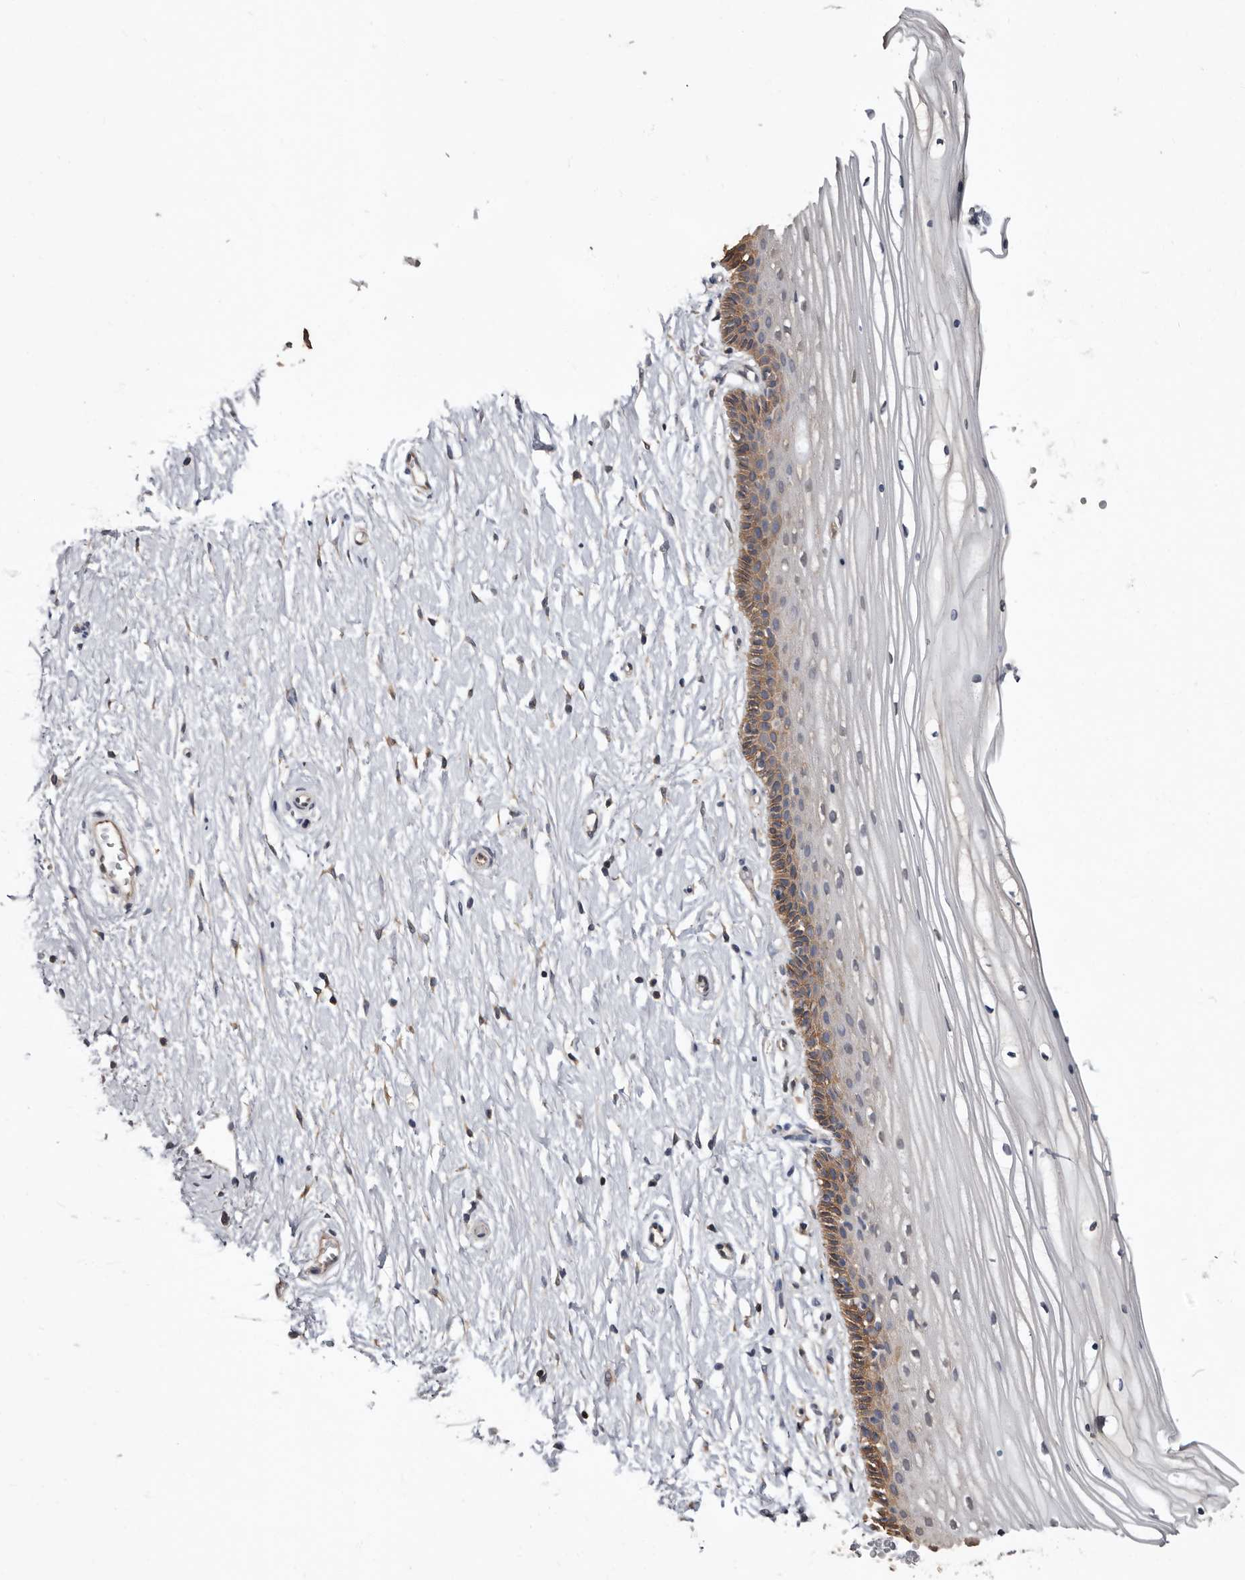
{"staining": {"intensity": "moderate", "quantity": "25%-75%", "location": "cytoplasmic/membranous"}, "tissue": "vagina", "cell_type": "Squamous epithelial cells", "image_type": "normal", "snomed": [{"axis": "morphology", "description": "Normal tissue, NOS"}, {"axis": "topography", "description": "Vagina"}, {"axis": "topography", "description": "Cervix"}], "caption": "This is a micrograph of immunohistochemistry (IHC) staining of unremarkable vagina, which shows moderate expression in the cytoplasmic/membranous of squamous epithelial cells.", "gene": "MRPL18", "patient": {"sex": "female", "age": 40}}